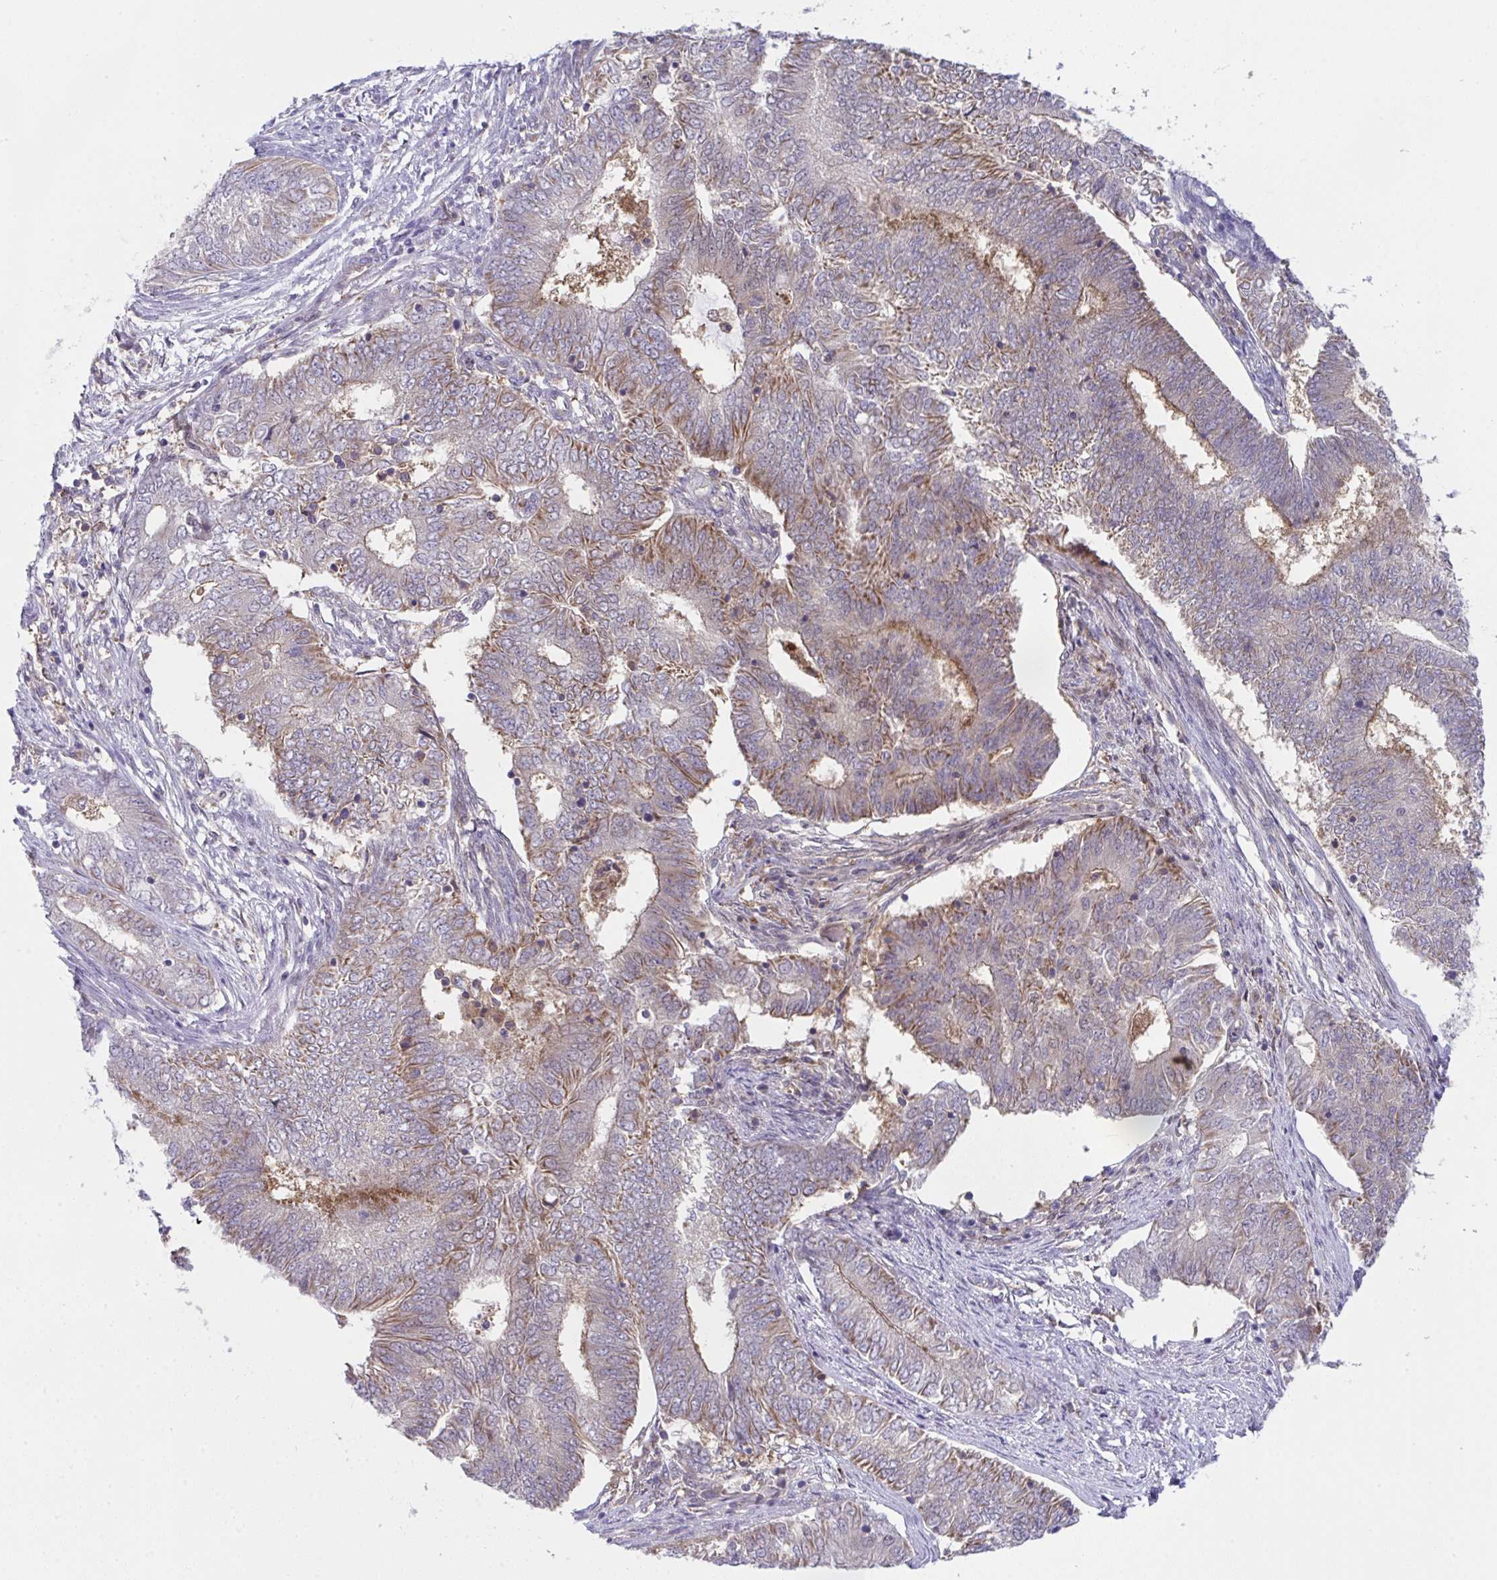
{"staining": {"intensity": "moderate", "quantity": "25%-75%", "location": "cytoplasmic/membranous"}, "tissue": "endometrial cancer", "cell_type": "Tumor cells", "image_type": "cancer", "snomed": [{"axis": "morphology", "description": "Adenocarcinoma, NOS"}, {"axis": "topography", "description": "Endometrium"}], "caption": "About 25%-75% of tumor cells in adenocarcinoma (endometrial) reveal moderate cytoplasmic/membranous protein staining as visualized by brown immunohistochemical staining.", "gene": "ALDH16A1", "patient": {"sex": "female", "age": 62}}